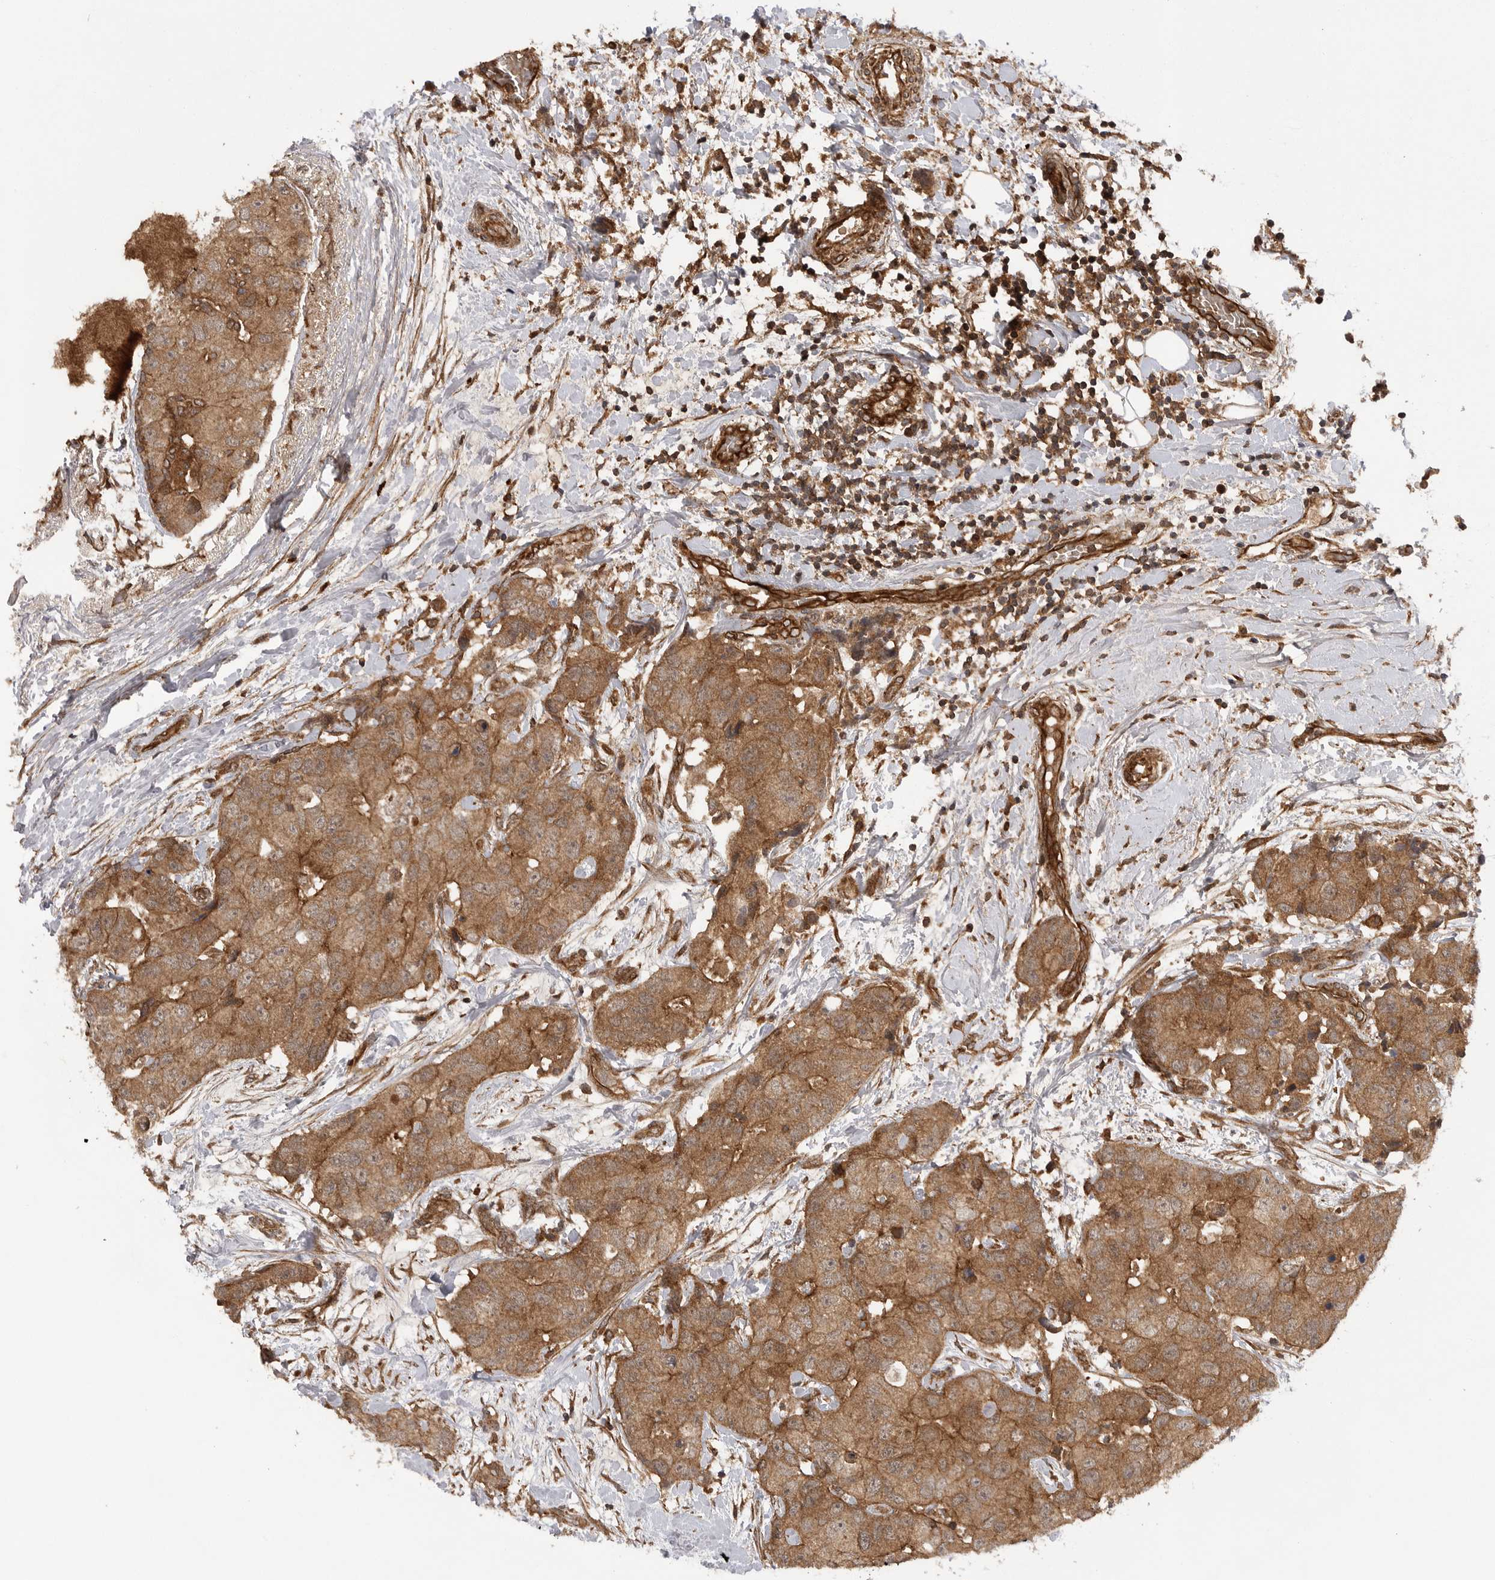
{"staining": {"intensity": "moderate", "quantity": ">75%", "location": "cytoplasmic/membranous"}, "tissue": "breast cancer", "cell_type": "Tumor cells", "image_type": "cancer", "snomed": [{"axis": "morphology", "description": "Duct carcinoma"}, {"axis": "topography", "description": "Breast"}], "caption": "The photomicrograph reveals staining of breast cancer, revealing moderate cytoplasmic/membranous protein staining (brown color) within tumor cells.", "gene": "PRDX4", "patient": {"sex": "female", "age": 62}}